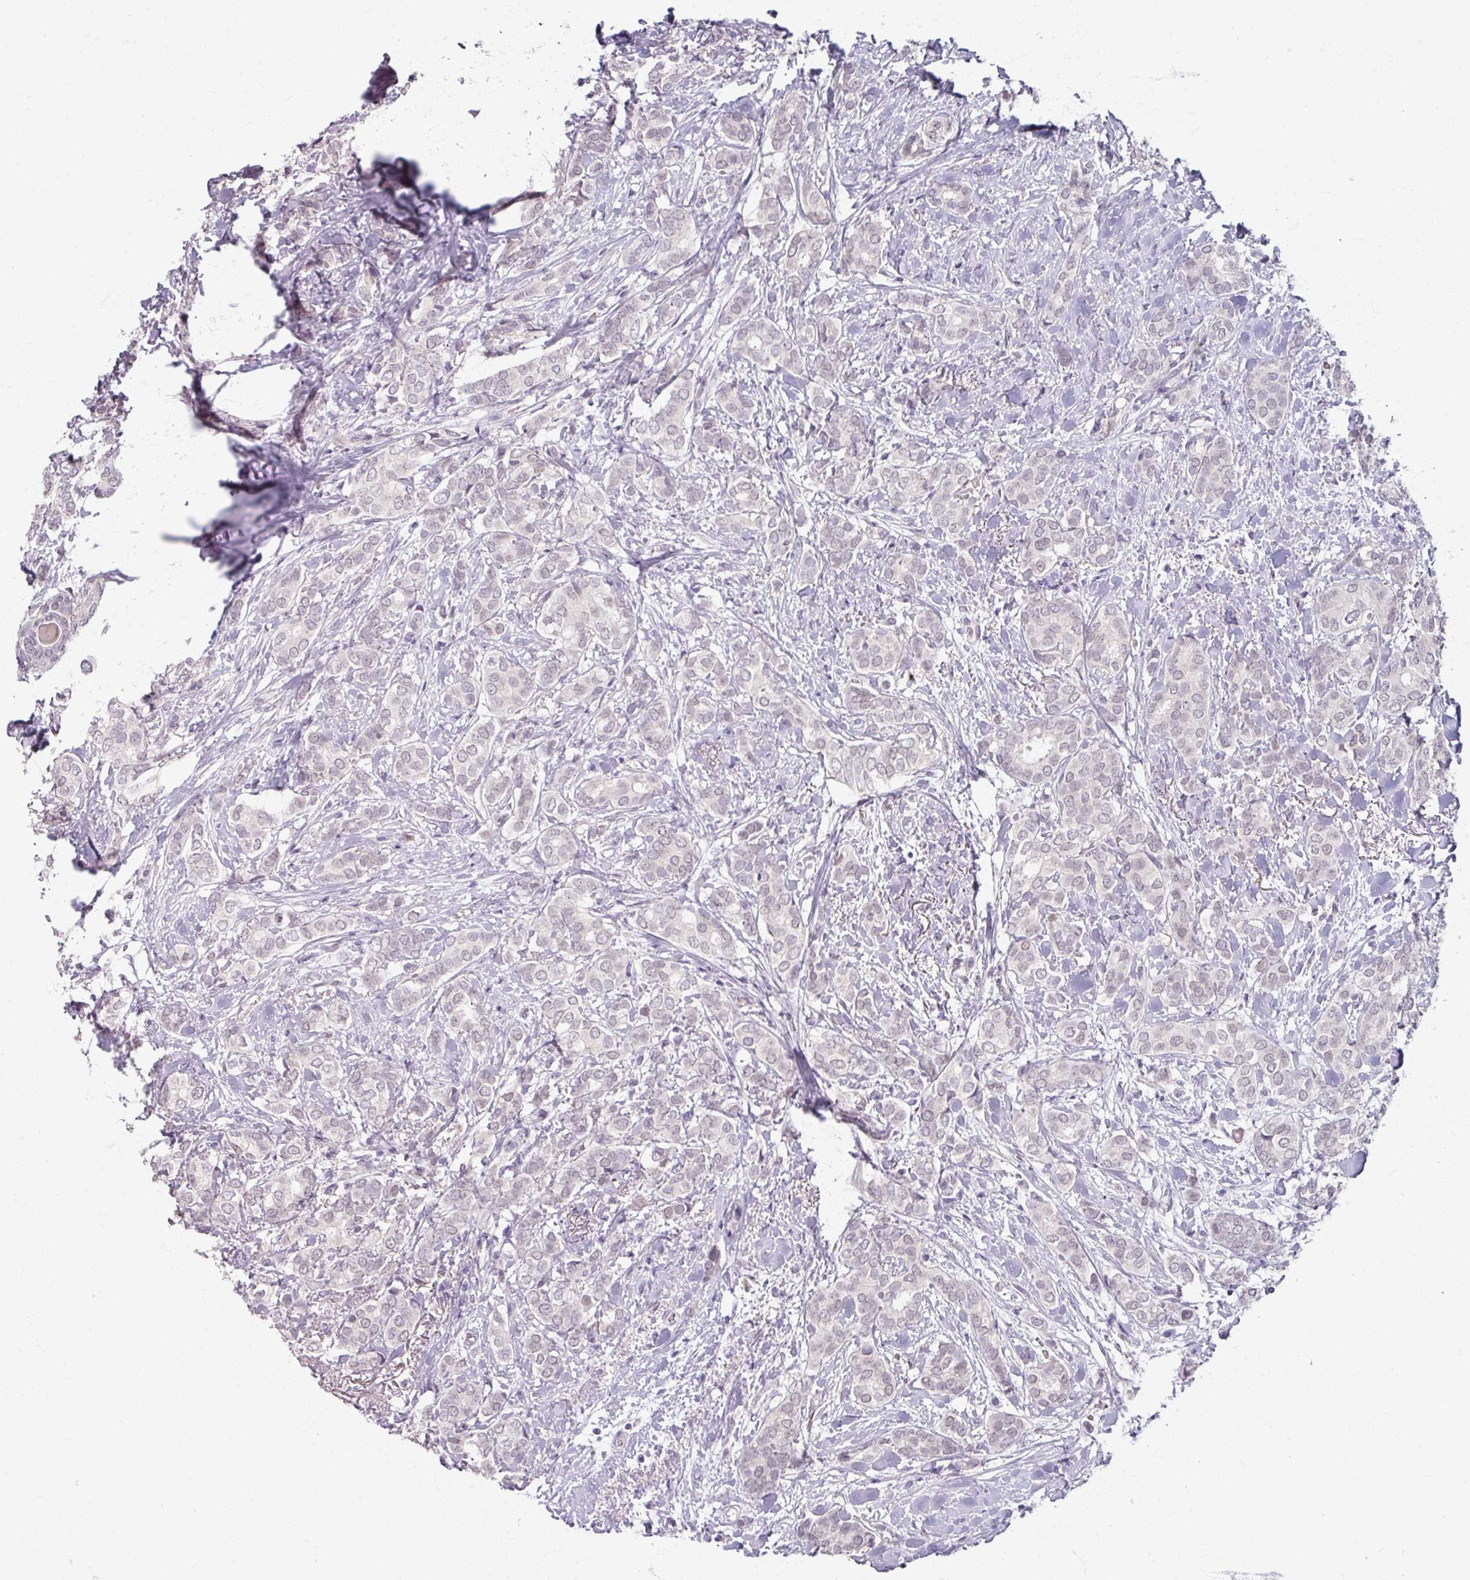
{"staining": {"intensity": "negative", "quantity": "none", "location": "none"}, "tissue": "breast cancer", "cell_type": "Tumor cells", "image_type": "cancer", "snomed": [{"axis": "morphology", "description": "Duct carcinoma"}, {"axis": "topography", "description": "Breast"}], "caption": "This is a histopathology image of IHC staining of breast intraductal carcinoma, which shows no expression in tumor cells.", "gene": "SOX11", "patient": {"sex": "female", "age": 73}}